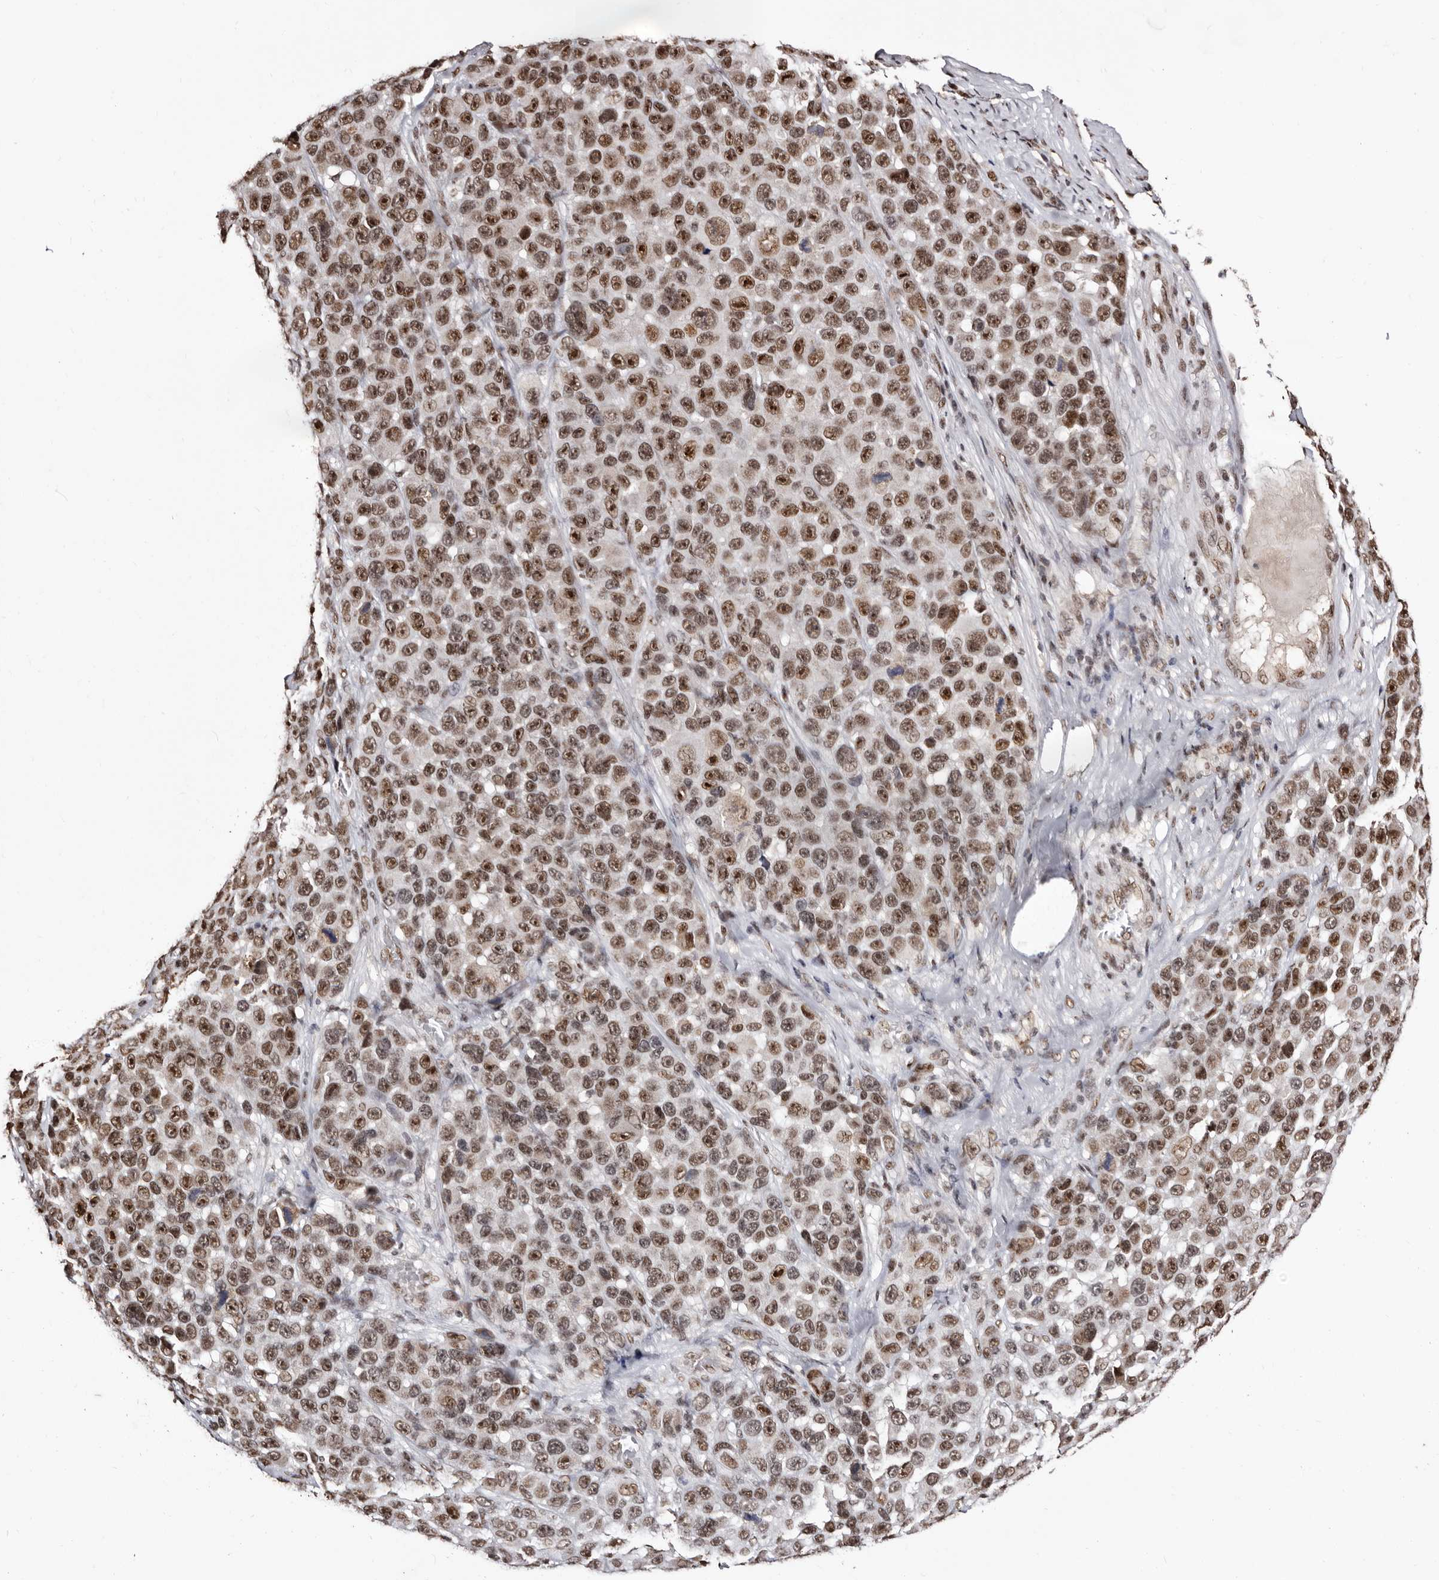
{"staining": {"intensity": "moderate", "quantity": ">75%", "location": "nuclear"}, "tissue": "melanoma", "cell_type": "Tumor cells", "image_type": "cancer", "snomed": [{"axis": "morphology", "description": "Malignant melanoma, NOS"}, {"axis": "topography", "description": "Skin"}], "caption": "Human malignant melanoma stained with a protein marker exhibits moderate staining in tumor cells.", "gene": "ANAPC11", "patient": {"sex": "male", "age": 53}}